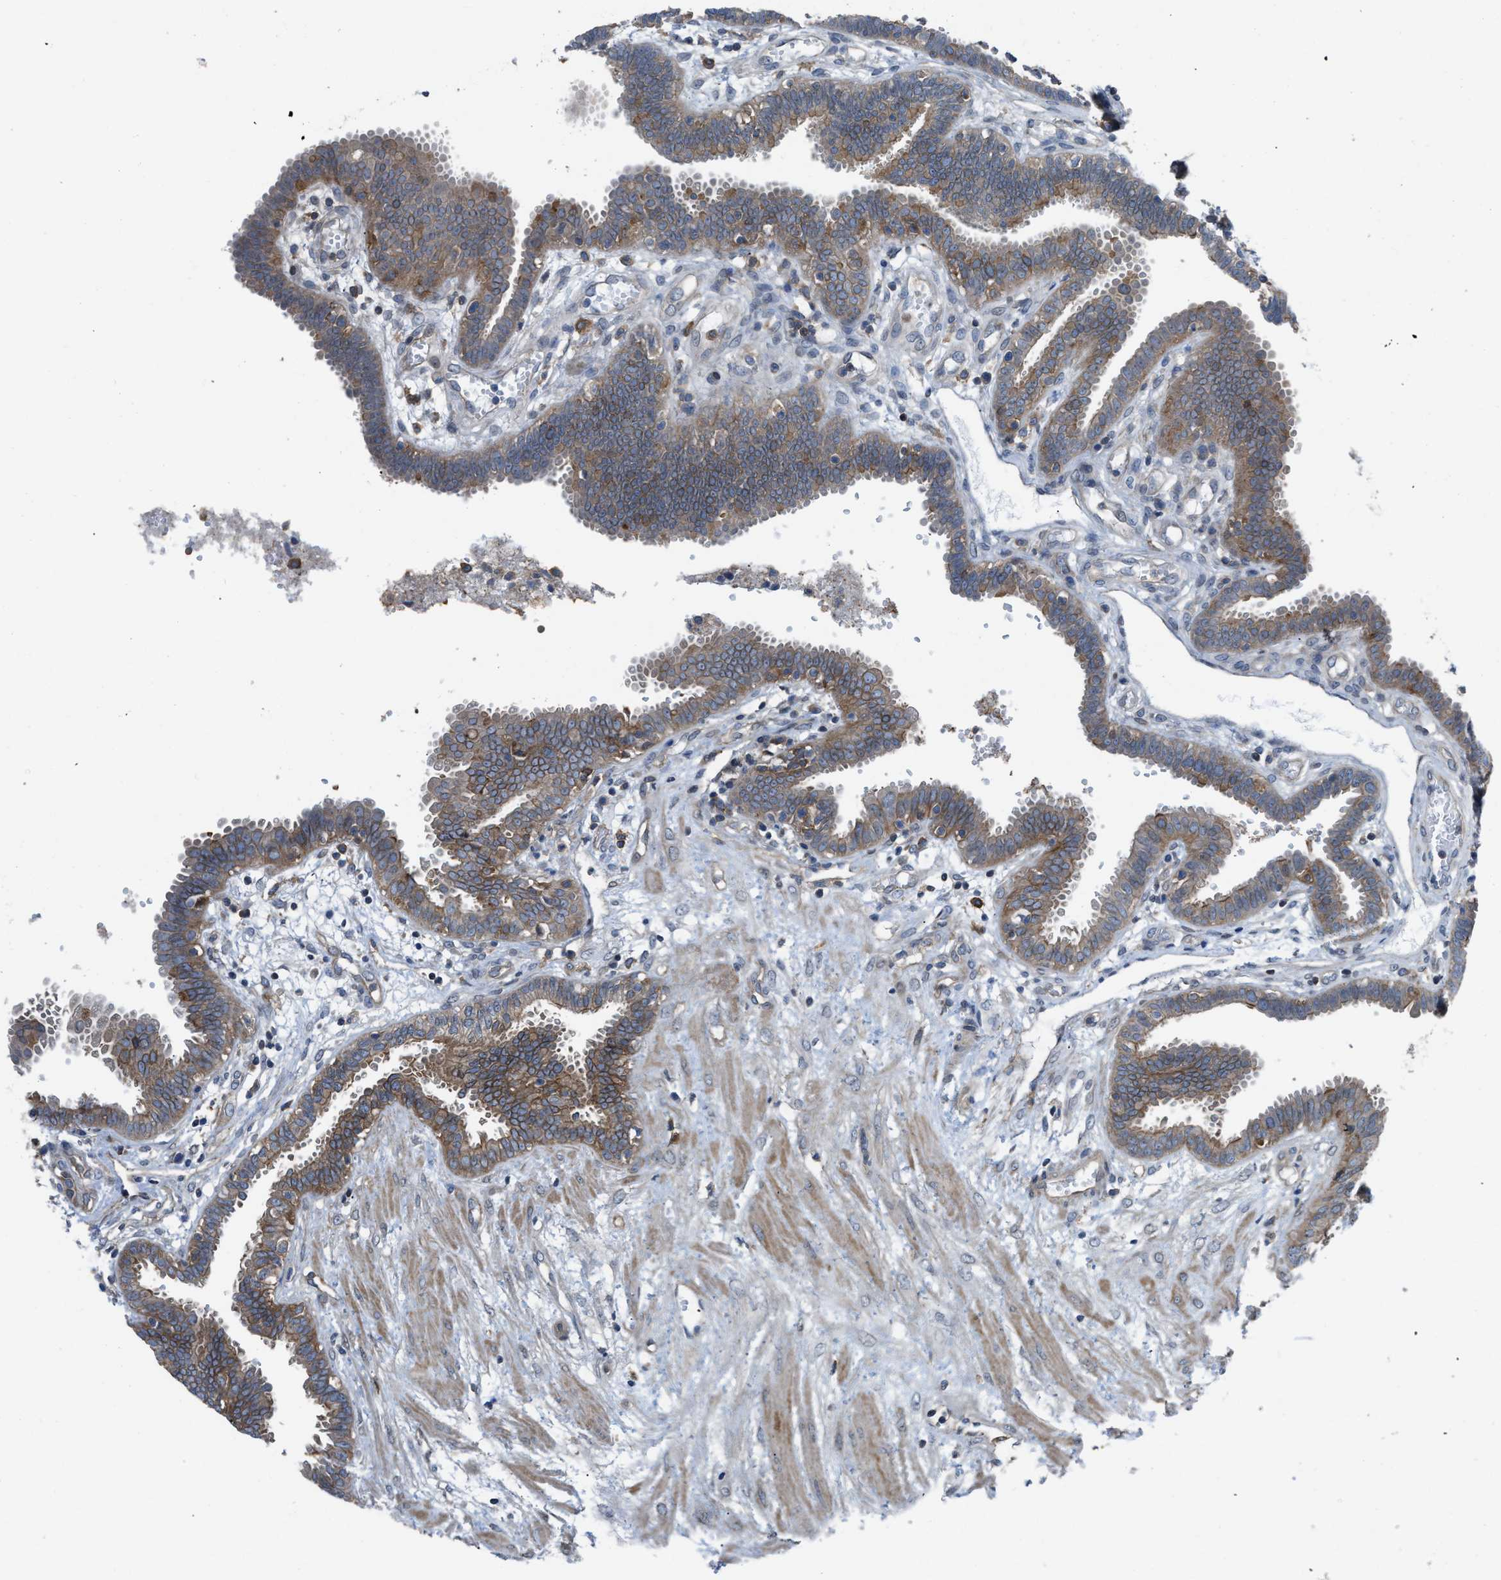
{"staining": {"intensity": "moderate", "quantity": ">75%", "location": "cytoplasmic/membranous"}, "tissue": "fallopian tube", "cell_type": "Glandular cells", "image_type": "normal", "snomed": [{"axis": "morphology", "description": "Normal tissue, NOS"}, {"axis": "topography", "description": "Fallopian tube"}, {"axis": "topography", "description": "Placenta"}], "caption": "Immunohistochemical staining of normal fallopian tube reveals moderate cytoplasmic/membranous protein expression in about >75% of glandular cells. (Brightfield microscopy of DAB IHC at high magnification).", "gene": "MYO18A", "patient": {"sex": "female", "age": 32}}